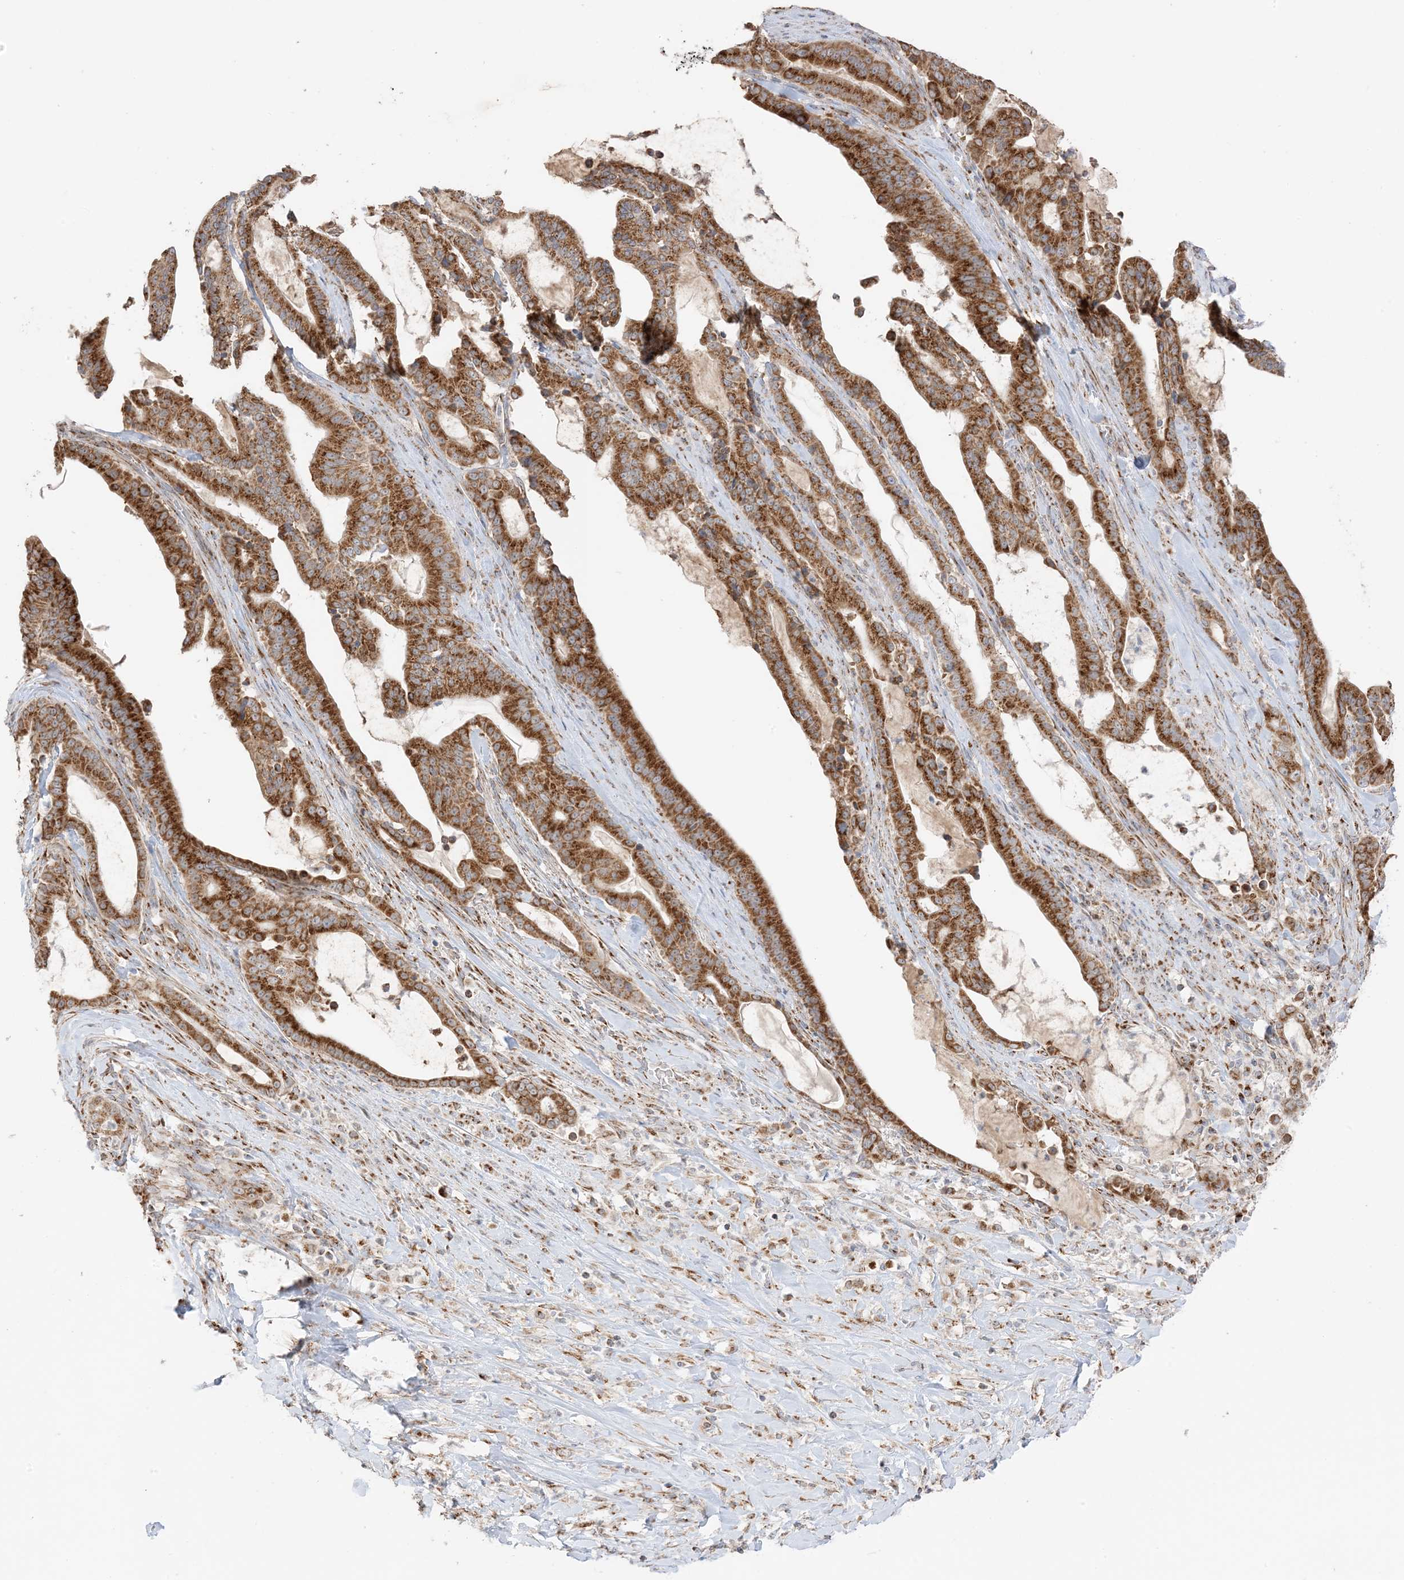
{"staining": {"intensity": "strong", "quantity": ">75%", "location": "cytoplasmic/membranous"}, "tissue": "pancreatic cancer", "cell_type": "Tumor cells", "image_type": "cancer", "snomed": [{"axis": "morphology", "description": "Adenocarcinoma, NOS"}, {"axis": "topography", "description": "Pancreas"}], "caption": "Protein expression analysis of pancreatic cancer displays strong cytoplasmic/membranous staining in about >75% of tumor cells.", "gene": "SLC25A12", "patient": {"sex": "male", "age": 63}}